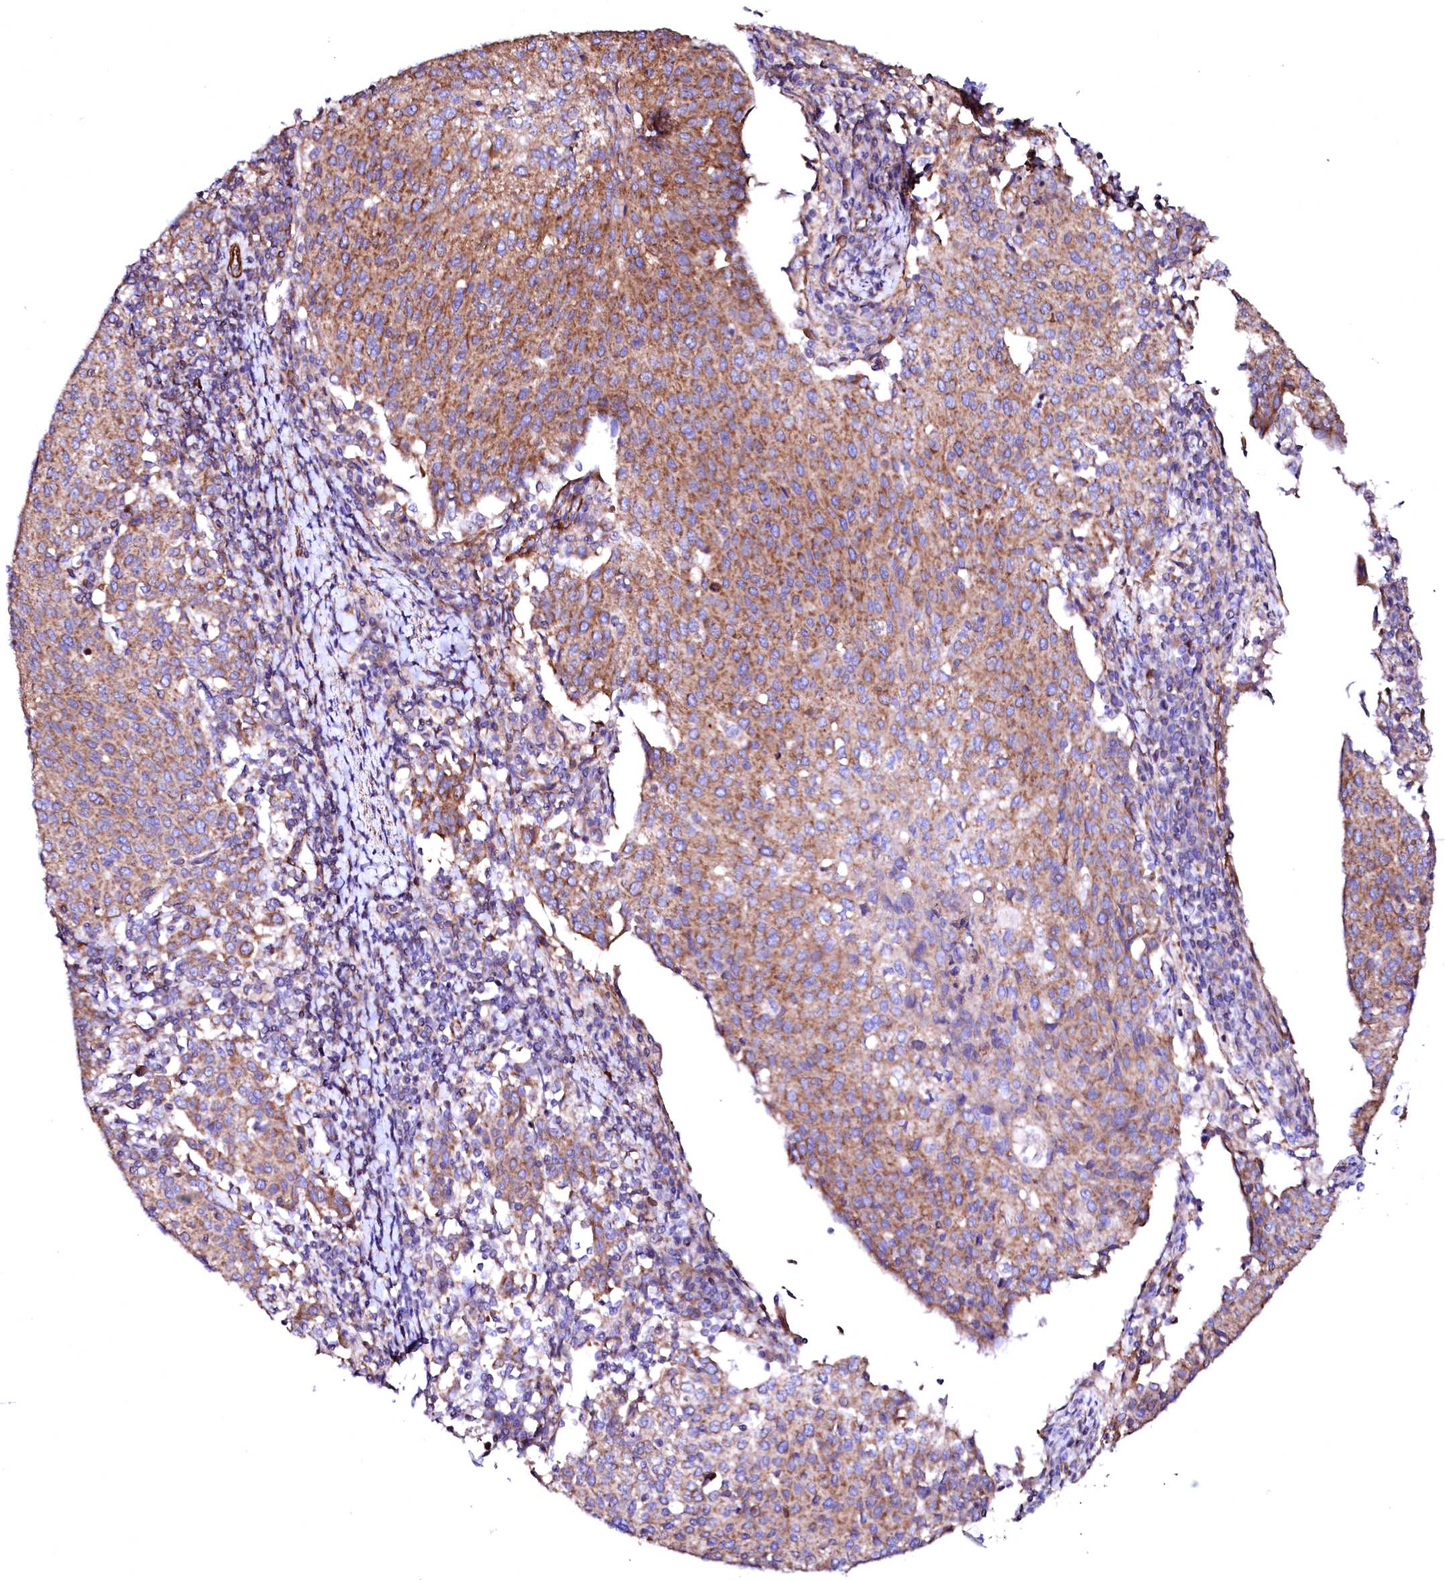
{"staining": {"intensity": "moderate", "quantity": ">75%", "location": "cytoplasmic/membranous"}, "tissue": "cervical cancer", "cell_type": "Tumor cells", "image_type": "cancer", "snomed": [{"axis": "morphology", "description": "Squamous cell carcinoma, NOS"}, {"axis": "topography", "description": "Cervix"}], "caption": "Approximately >75% of tumor cells in human cervical cancer (squamous cell carcinoma) reveal moderate cytoplasmic/membranous protein positivity as visualized by brown immunohistochemical staining.", "gene": "GPR176", "patient": {"sex": "female", "age": 46}}